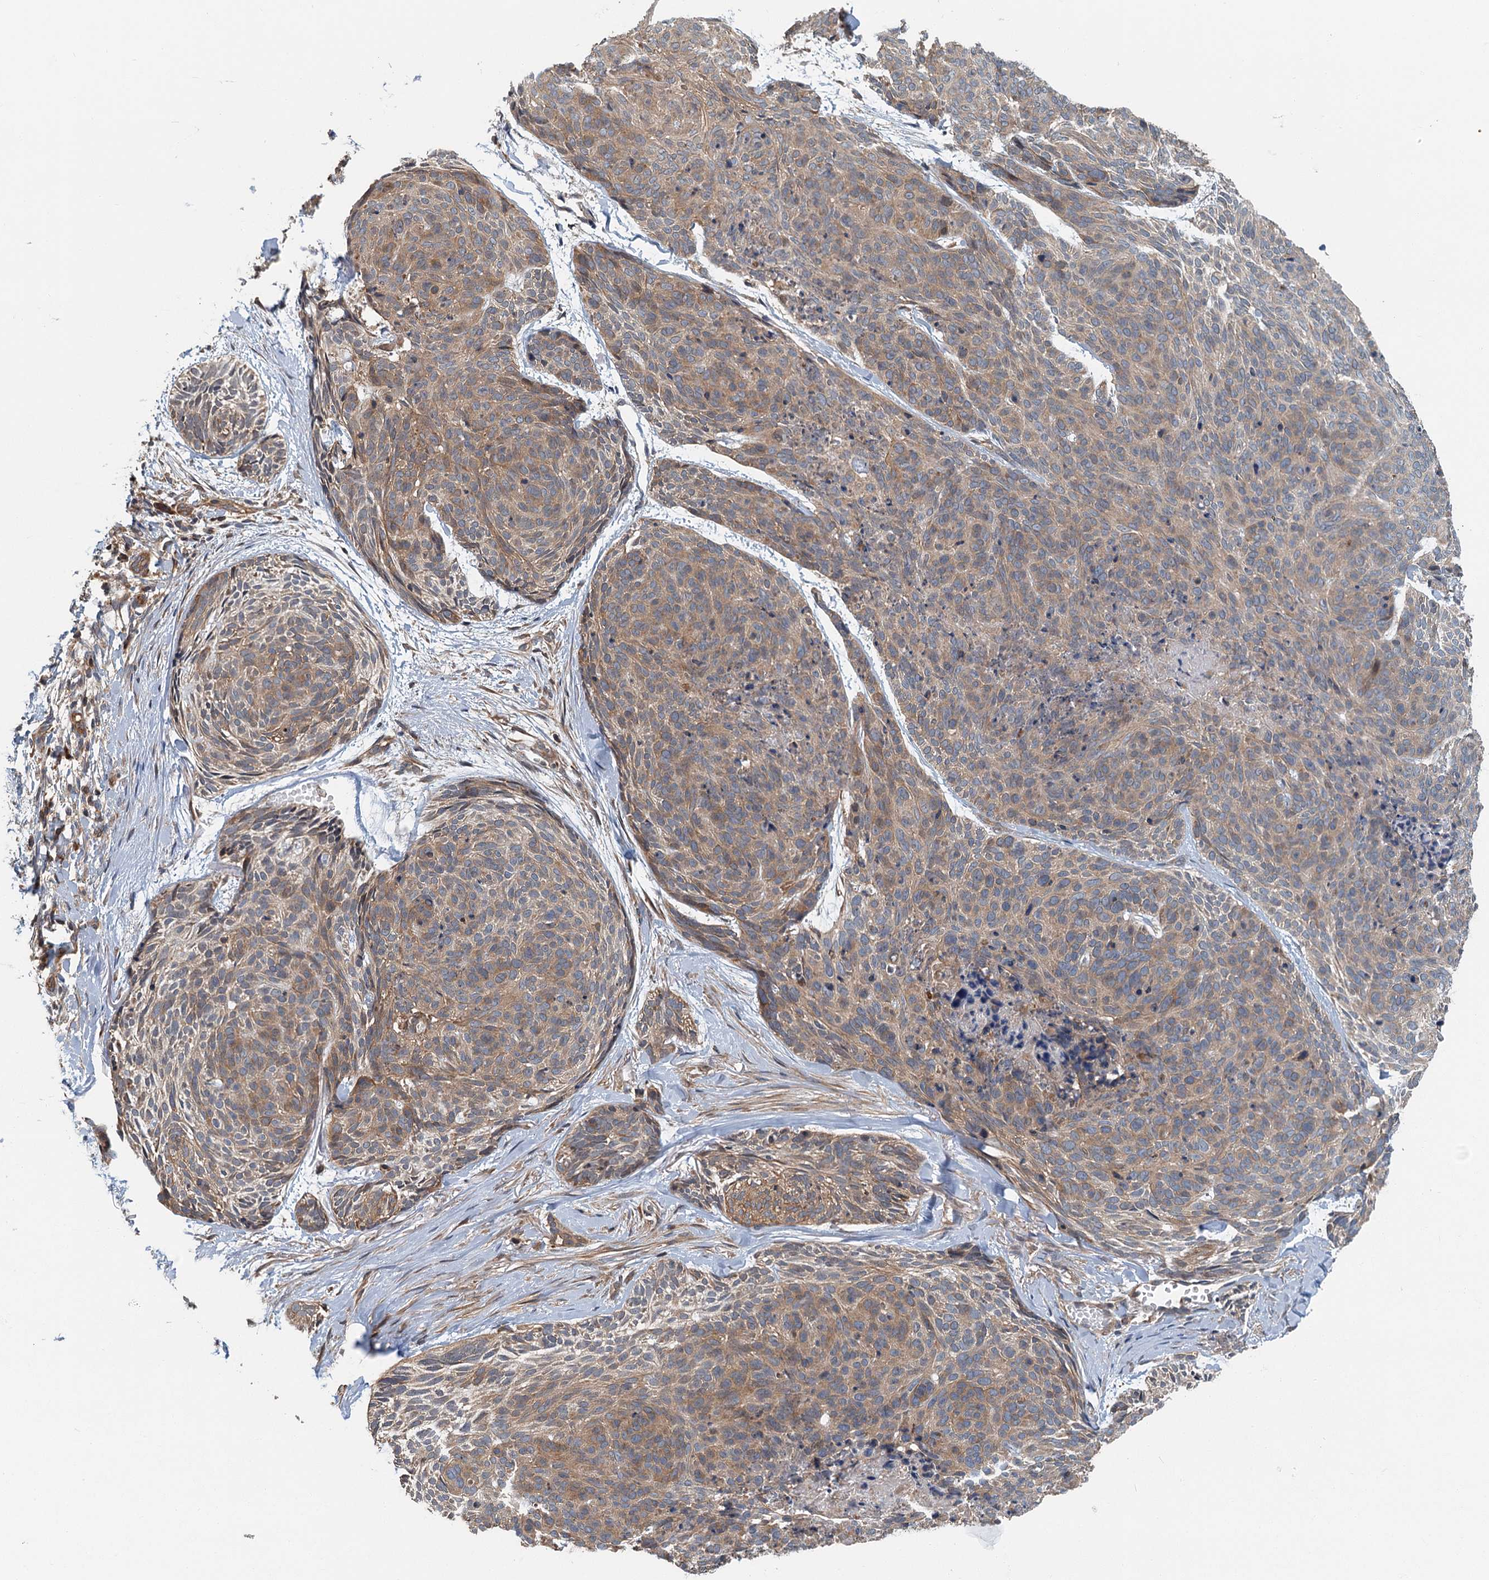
{"staining": {"intensity": "moderate", "quantity": ">75%", "location": "cytoplasmic/membranous"}, "tissue": "skin cancer", "cell_type": "Tumor cells", "image_type": "cancer", "snomed": [{"axis": "morphology", "description": "Normal tissue, NOS"}, {"axis": "morphology", "description": "Basal cell carcinoma"}, {"axis": "topography", "description": "Skin"}], "caption": "A photomicrograph showing moderate cytoplasmic/membranous expression in about >75% of tumor cells in skin cancer, as visualized by brown immunohistochemical staining.", "gene": "ZNF527", "patient": {"sex": "male", "age": 66}}